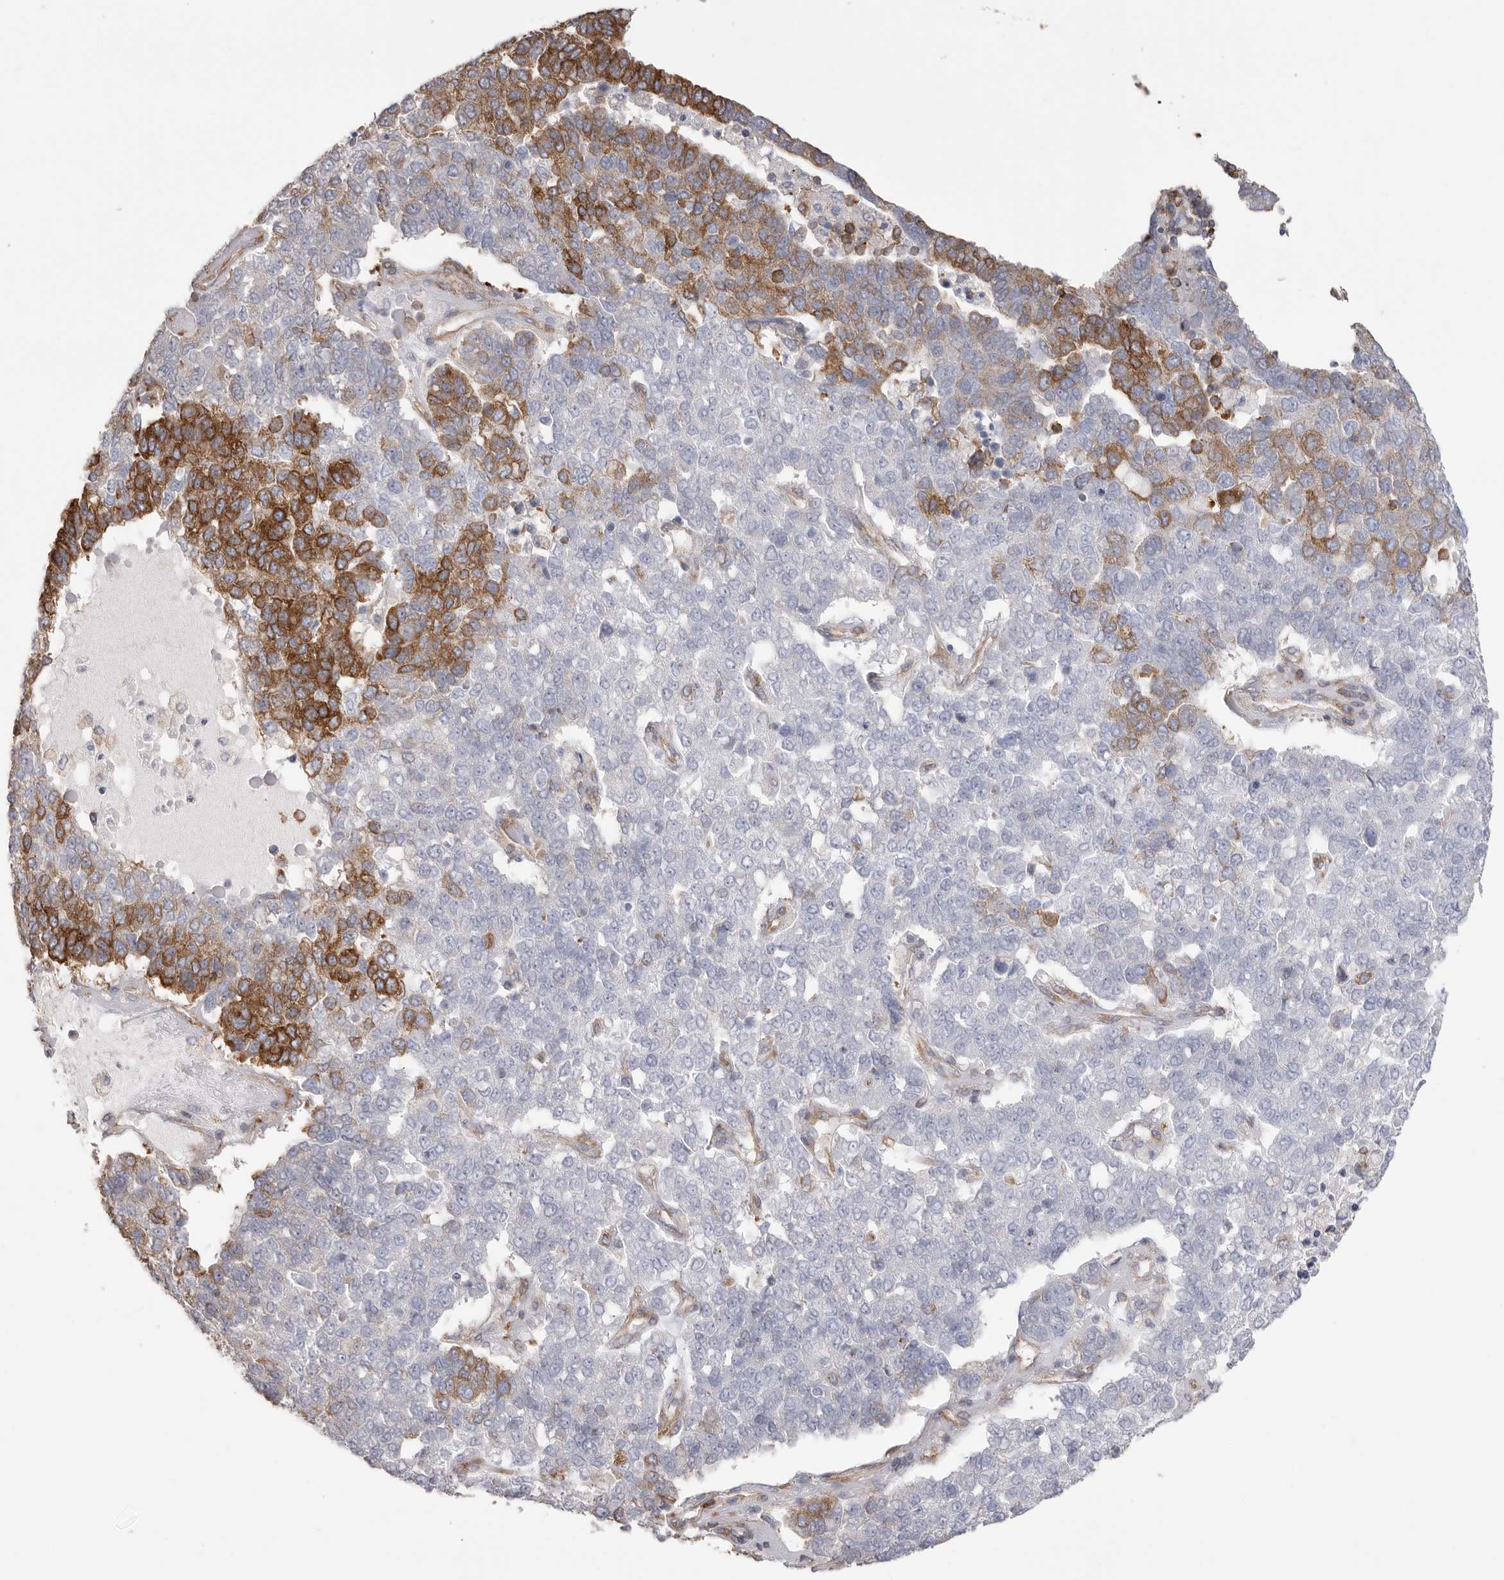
{"staining": {"intensity": "strong", "quantity": "25%-75%", "location": "cytoplasmic/membranous"}, "tissue": "pancreatic cancer", "cell_type": "Tumor cells", "image_type": "cancer", "snomed": [{"axis": "morphology", "description": "Adenocarcinoma, NOS"}, {"axis": "topography", "description": "Pancreas"}], "caption": "Protein staining shows strong cytoplasmic/membranous expression in approximately 25%-75% of tumor cells in adenocarcinoma (pancreatic). The staining was performed using DAB (3,3'-diaminobenzidine), with brown indicating positive protein expression. Nuclei are stained blue with hematoxylin.", "gene": "SERBP1", "patient": {"sex": "female", "age": 61}}